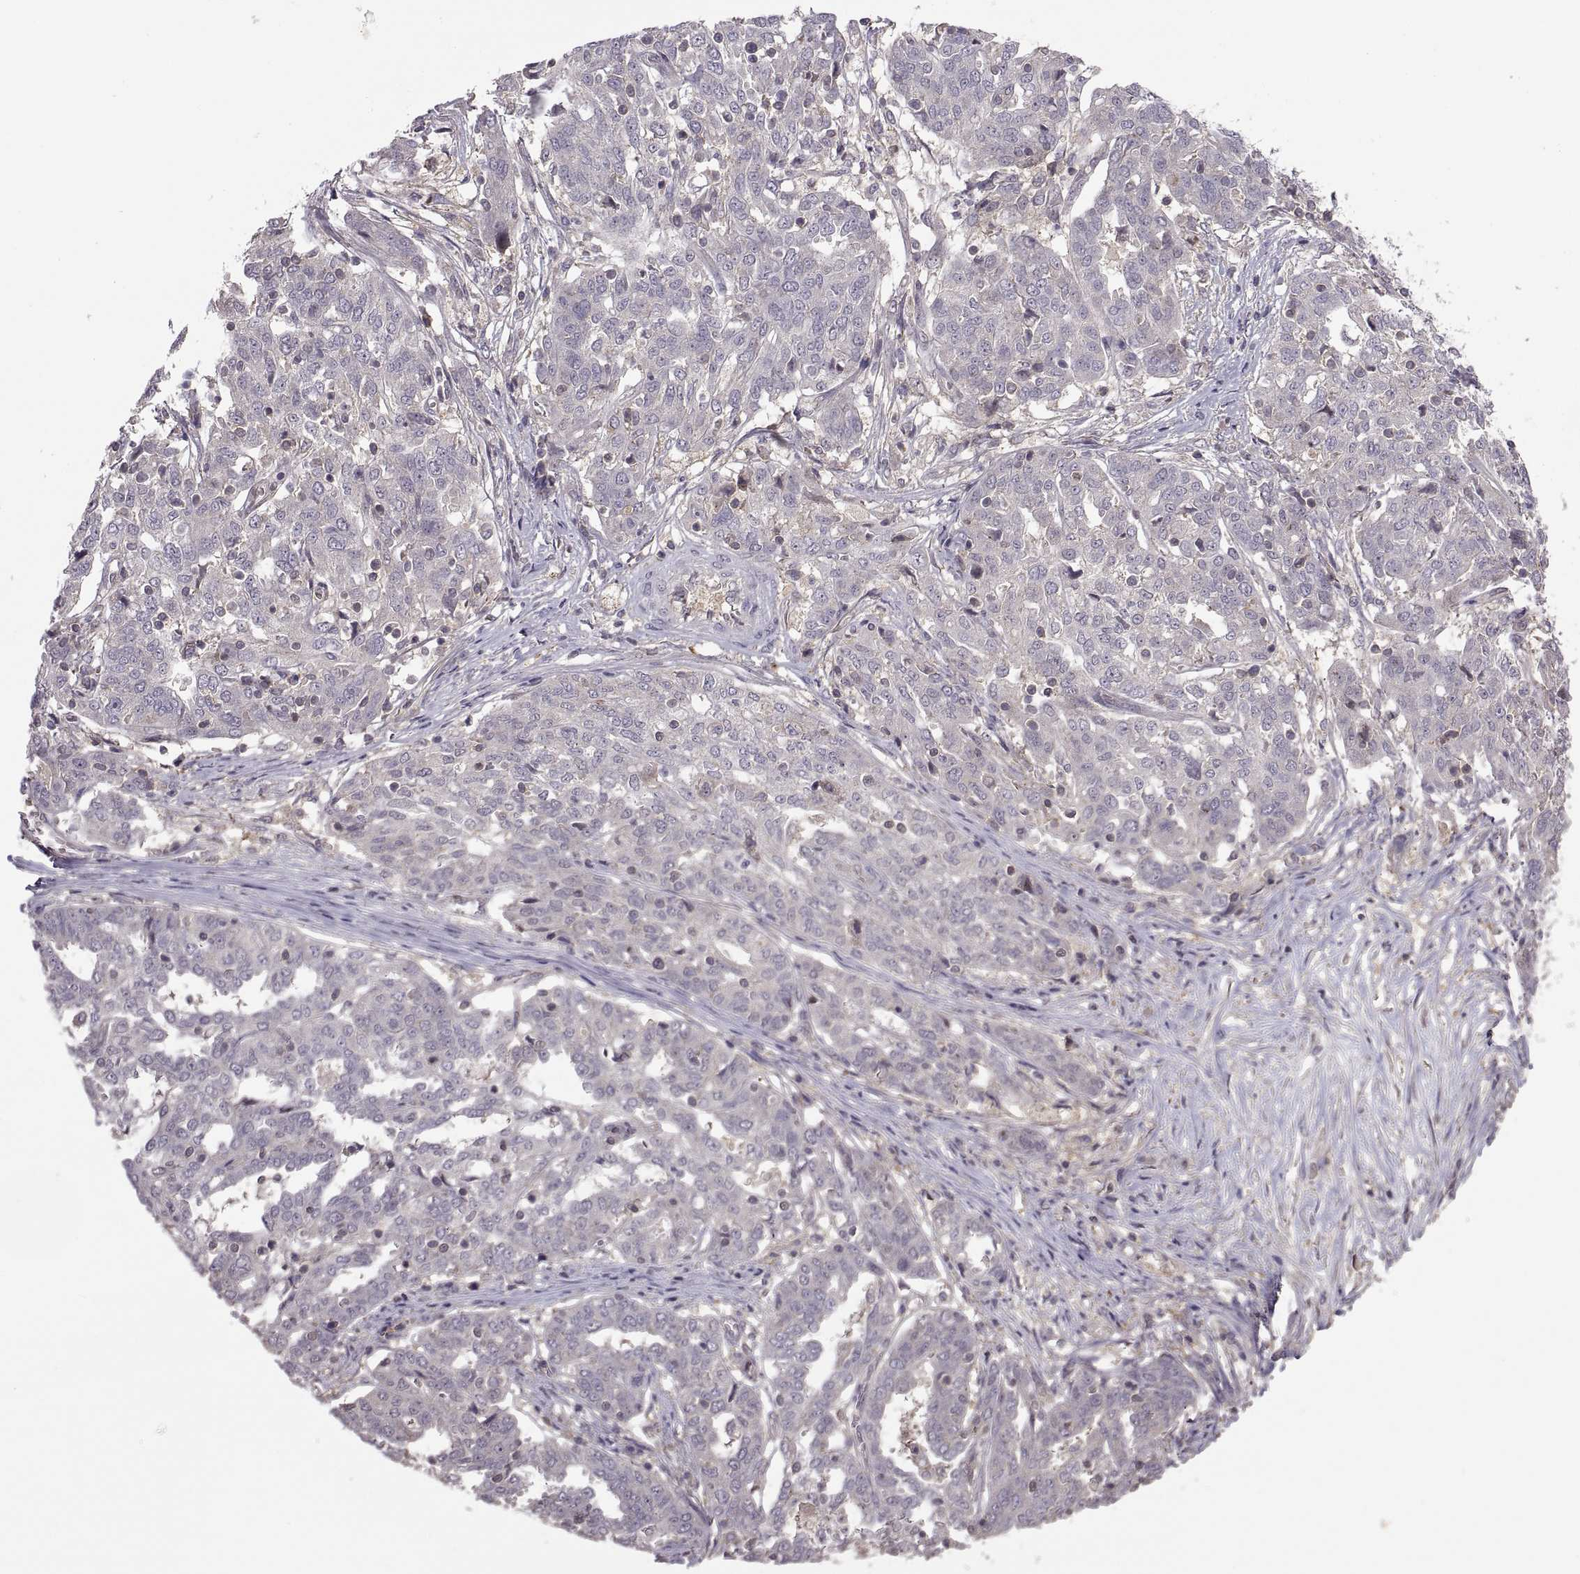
{"staining": {"intensity": "negative", "quantity": "none", "location": "none"}, "tissue": "ovarian cancer", "cell_type": "Tumor cells", "image_type": "cancer", "snomed": [{"axis": "morphology", "description": "Cystadenocarcinoma, serous, NOS"}, {"axis": "topography", "description": "Ovary"}], "caption": "DAB immunohistochemical staining of serous cystadenocarcinoma (ovarian) shows no significant expression in tumor cells.", "gene": "NMNAT2", "patient": {"sex": "female", "age": 67}}